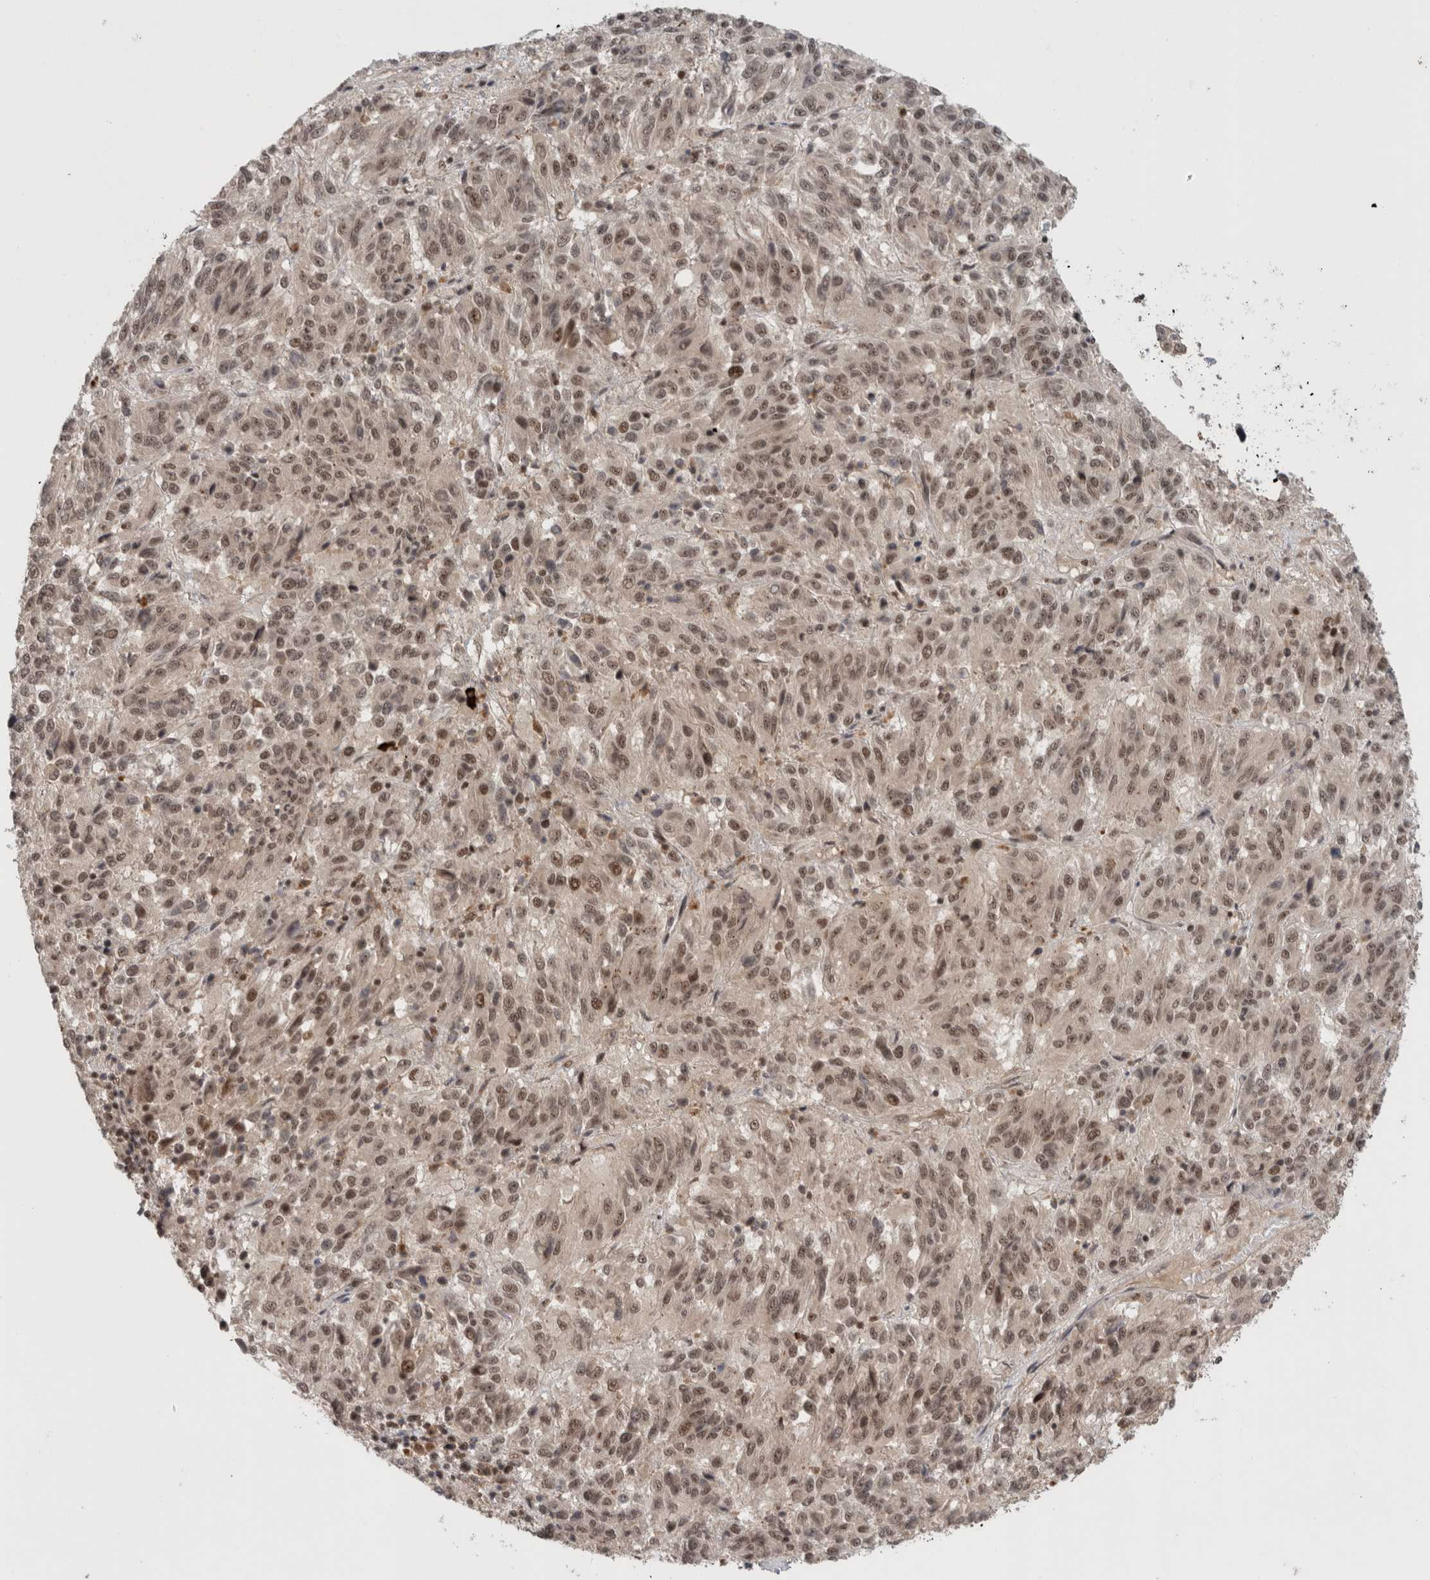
{"staining": {"intensity": "weak", "quantity": ">75%", "location": "nuclear"}, "tissue": "melanoma", "cell_type": "Tumor cells", "image_type": "cancer", "snomed": [{"axis": "morphology", "description": "Malignant melanoma, Metastatic site"}, {"axis": "topography", "description": "Lung"}], "caption": "Immunohistochemistry of melanoma displays low levels of weak nuclear expression in approximately >75% of tumor cells.", "gene": "MPHOSPH6", "patient": {"sex": "male", "age": 64}}